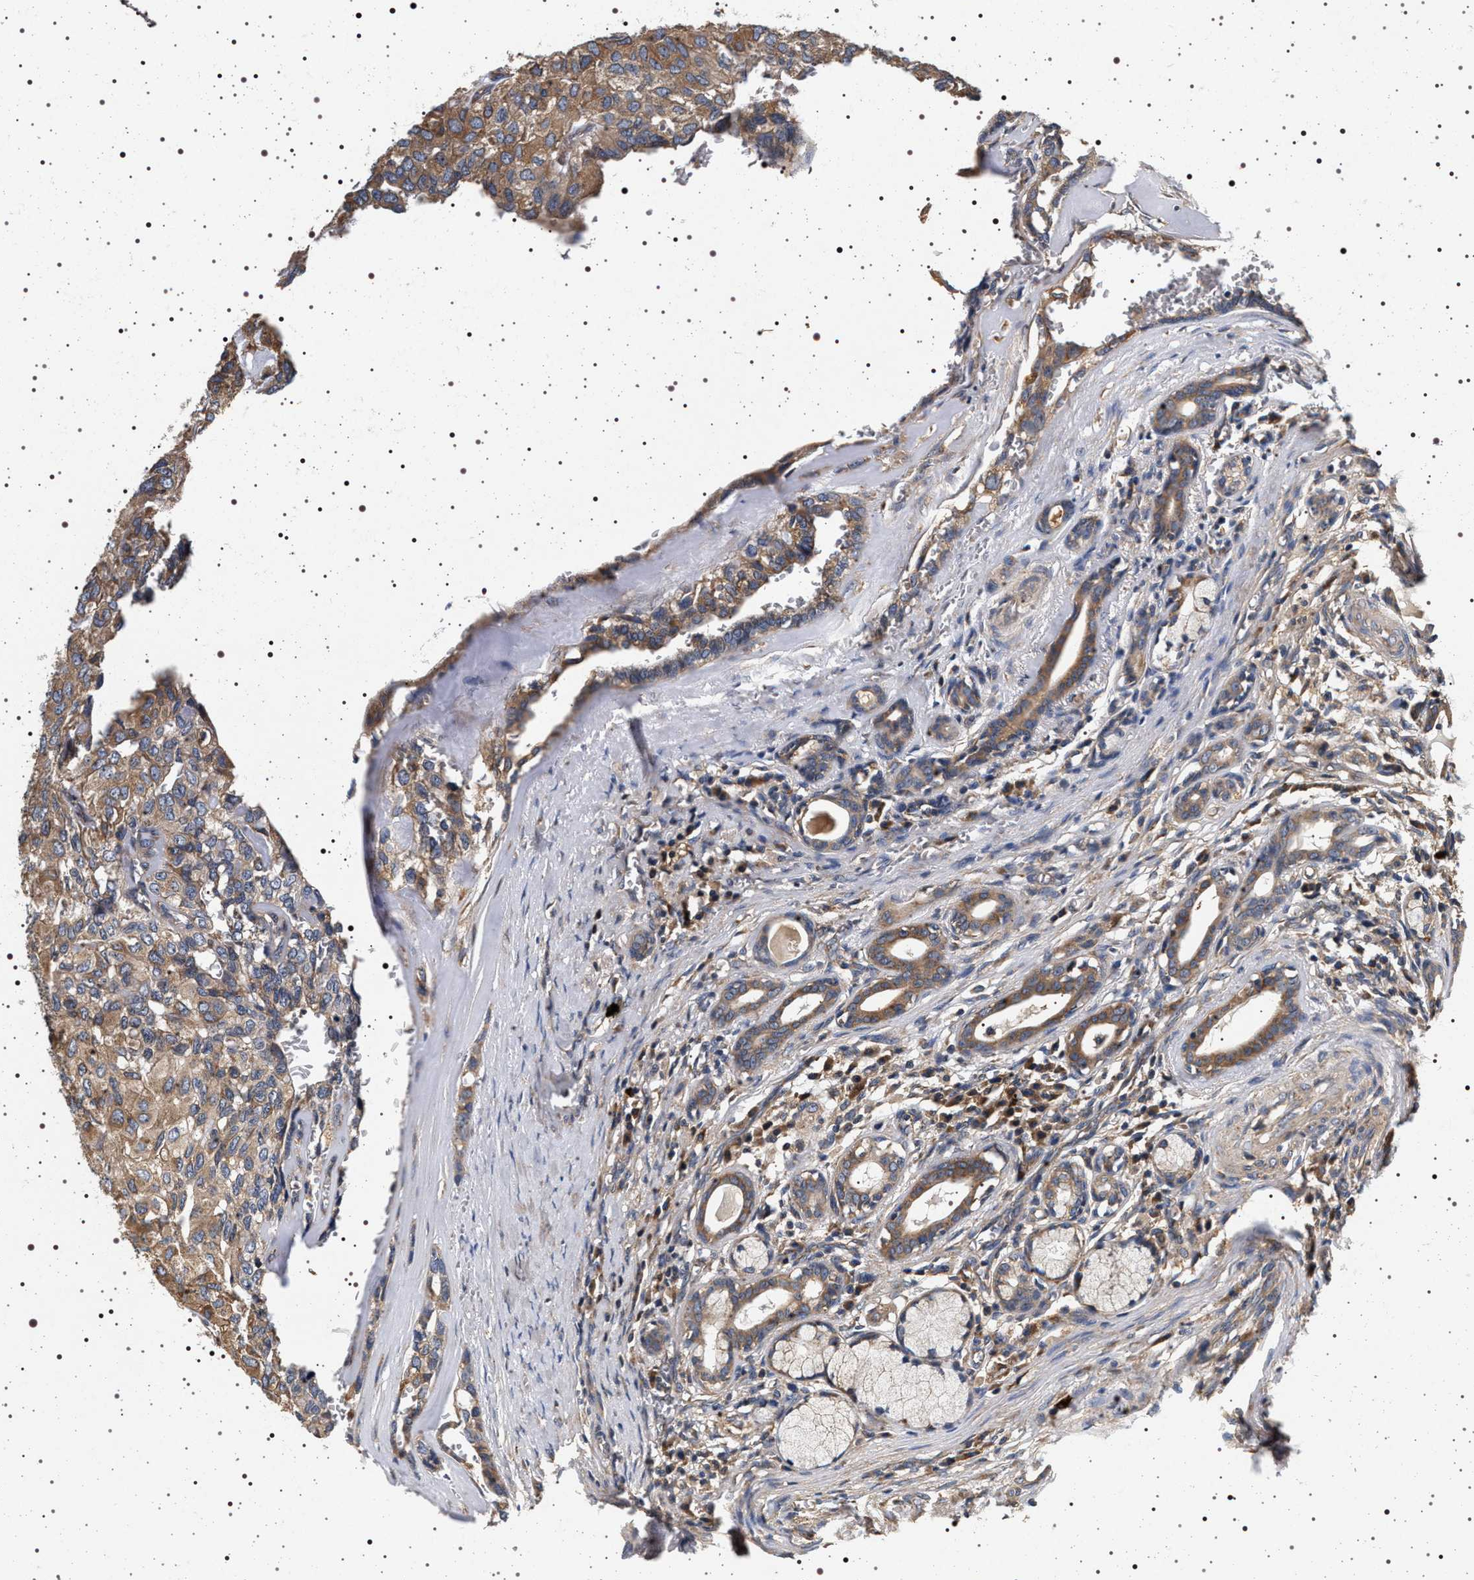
{"staining": {"intensity": "moderate", "quantity": ">75%", "location": "cytoplasmic/membranous"}, "tissue": "head and neck cancer", "cell_type": "Tumor cells", "image_type": "cancer", "snomed": [{"axis": "morphology", "description": "Adenocarcinoma, NOS"}, {"axis": "topography", "description": "Salivary gland, NOS"}, {"axis": "topography", "description": "Head-Neck"}], "caption": "Immunohistochemistry (IHC) photomicrograph of human adenocarcinoma (head and neck) stained for a protein (brown), which shows medium levels of moderate cytoplasmic/membranous positivity in about >75% of tumor cells.", "gene": "DCBLD2", "patient": {"sex": "female", "age": 76}}